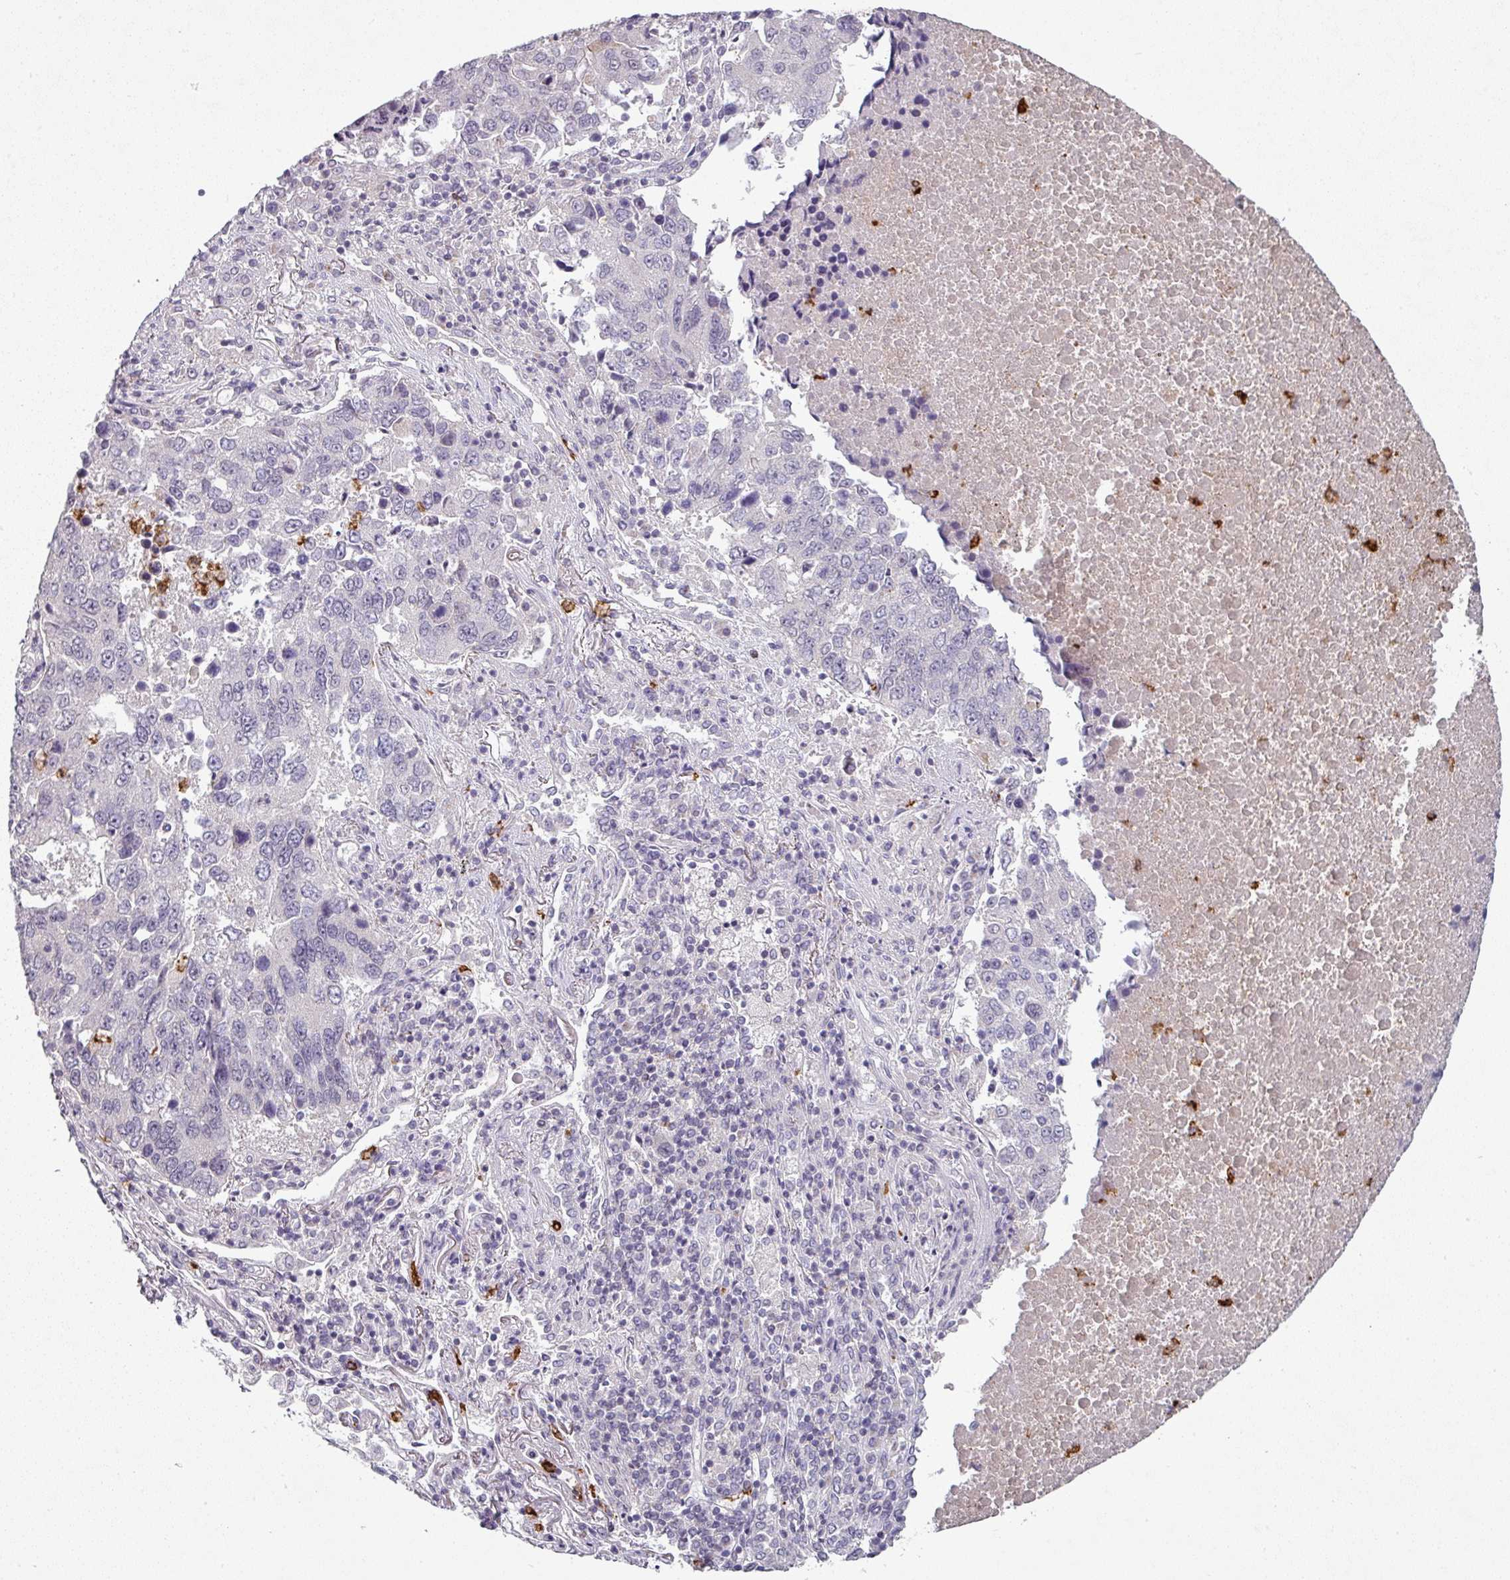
{"staining": {"intensity": "negative", "quantity": "none", "location": "none"}, "tissue": "lung cancer", "cell_type": "Tumor cells", "image_type": "cancer", "snomed": [{"axis": "morphology", "description": "Squamous cell carcinoma, NOS"}, {"axis": "topography", "description": "Lung"}], "caption": "Immunohistochemistry (IHC) of human lung squamous cell carcinoma reveals no positivity in tumor cells. (Immunohistochemistry, brightfield microscopy, high magnification).", "gene": "MAGEC3", "patient": {"sex": "female", "age": 66}}